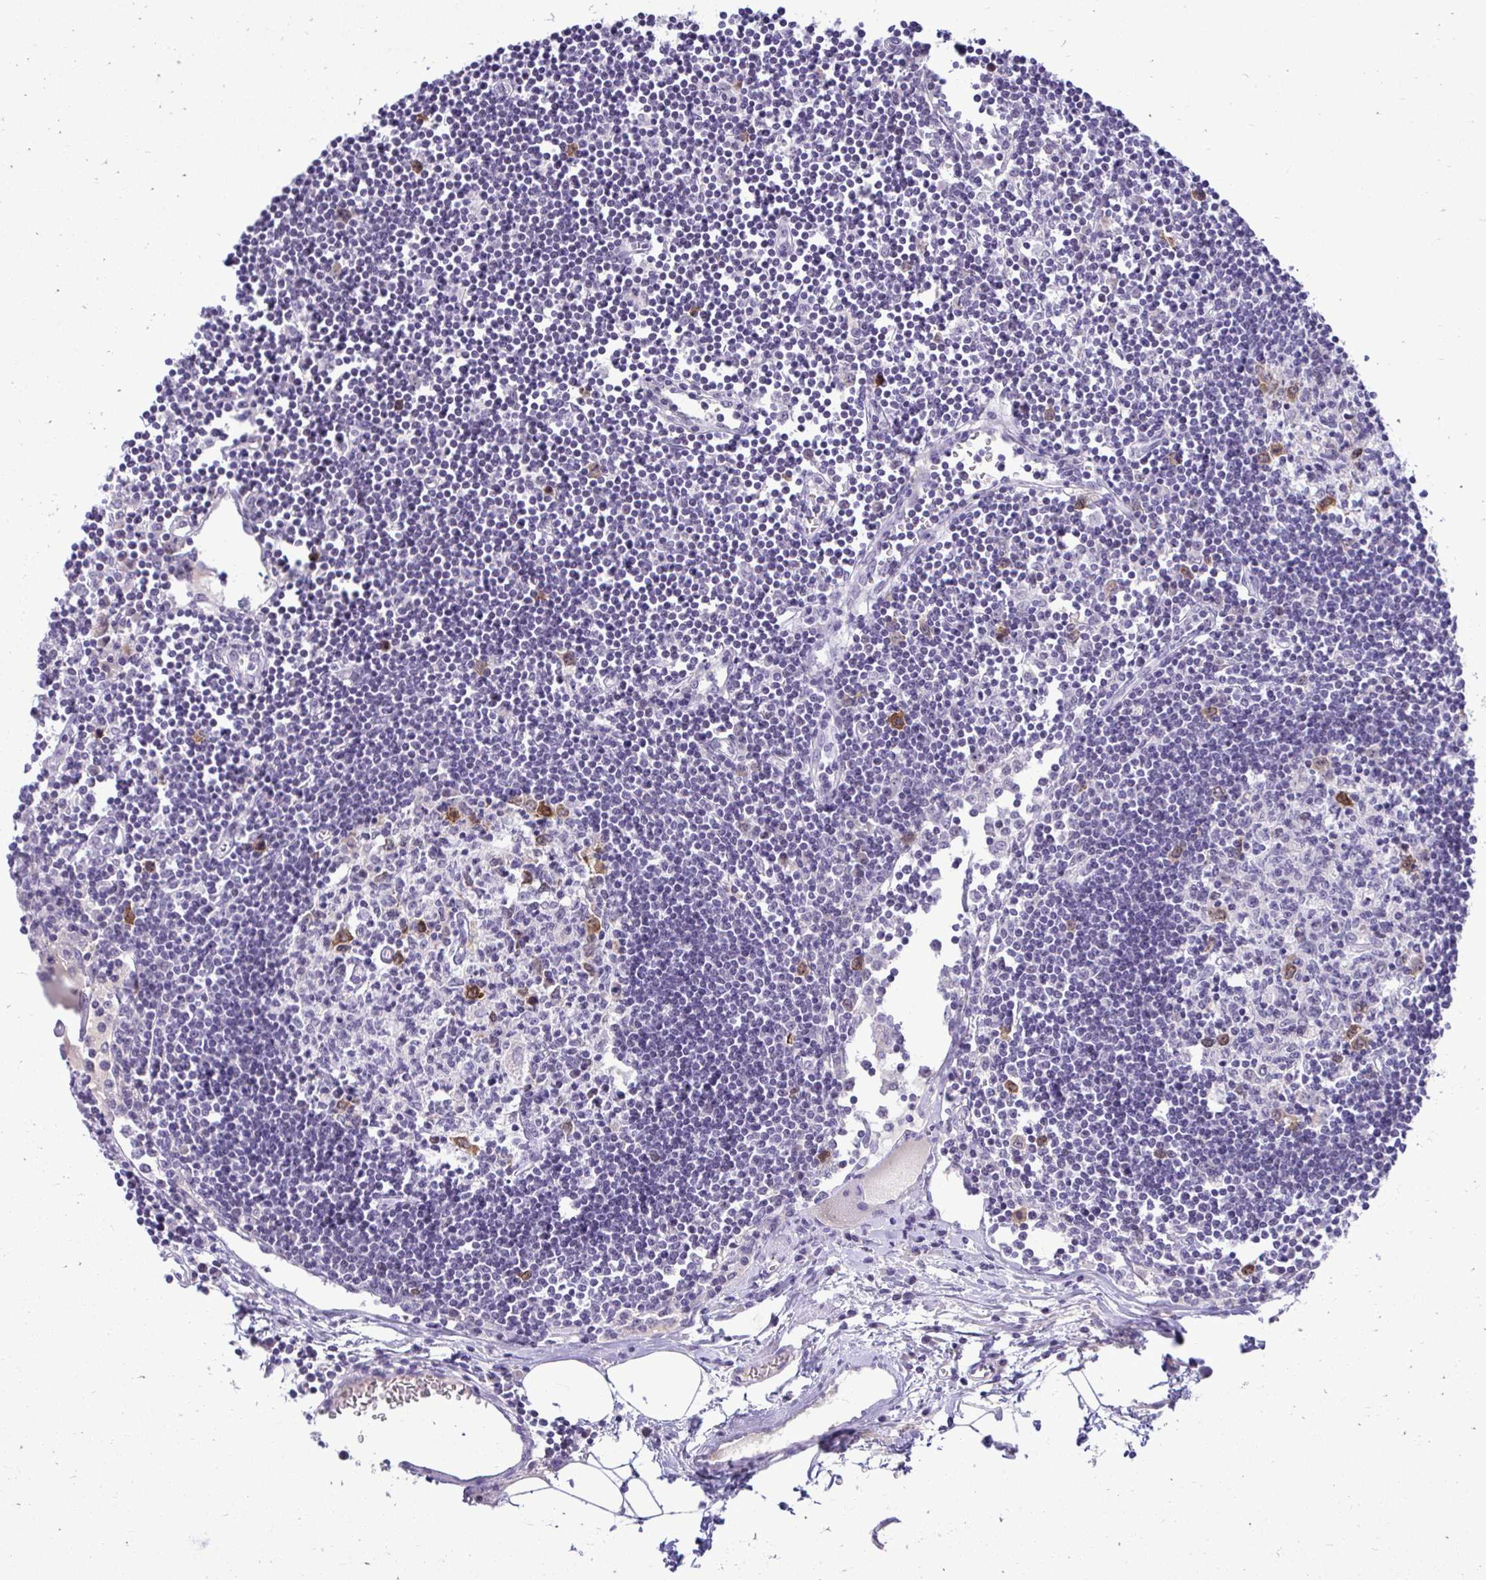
{"staining": {"intensity": "strong", "quantity": "<25%", "location": "cytoplasmic/membranous,nuclear"}, "tissue": "lymph node", "cell_type": "Germinal center cells", "image_type": "normal", "snomed": [{"axis": "morphology", "description": "Normal tissue, NOS"}, {"axis": "topography", "description": "Lymph node"}], "caption": "Strong cytoplasmic/membranous,nuclear protein positivity is seen in about <25% of germinal center cells in lymph node.", "gene": "CDC20", "patient": {"sex": "female", "age": 65}}